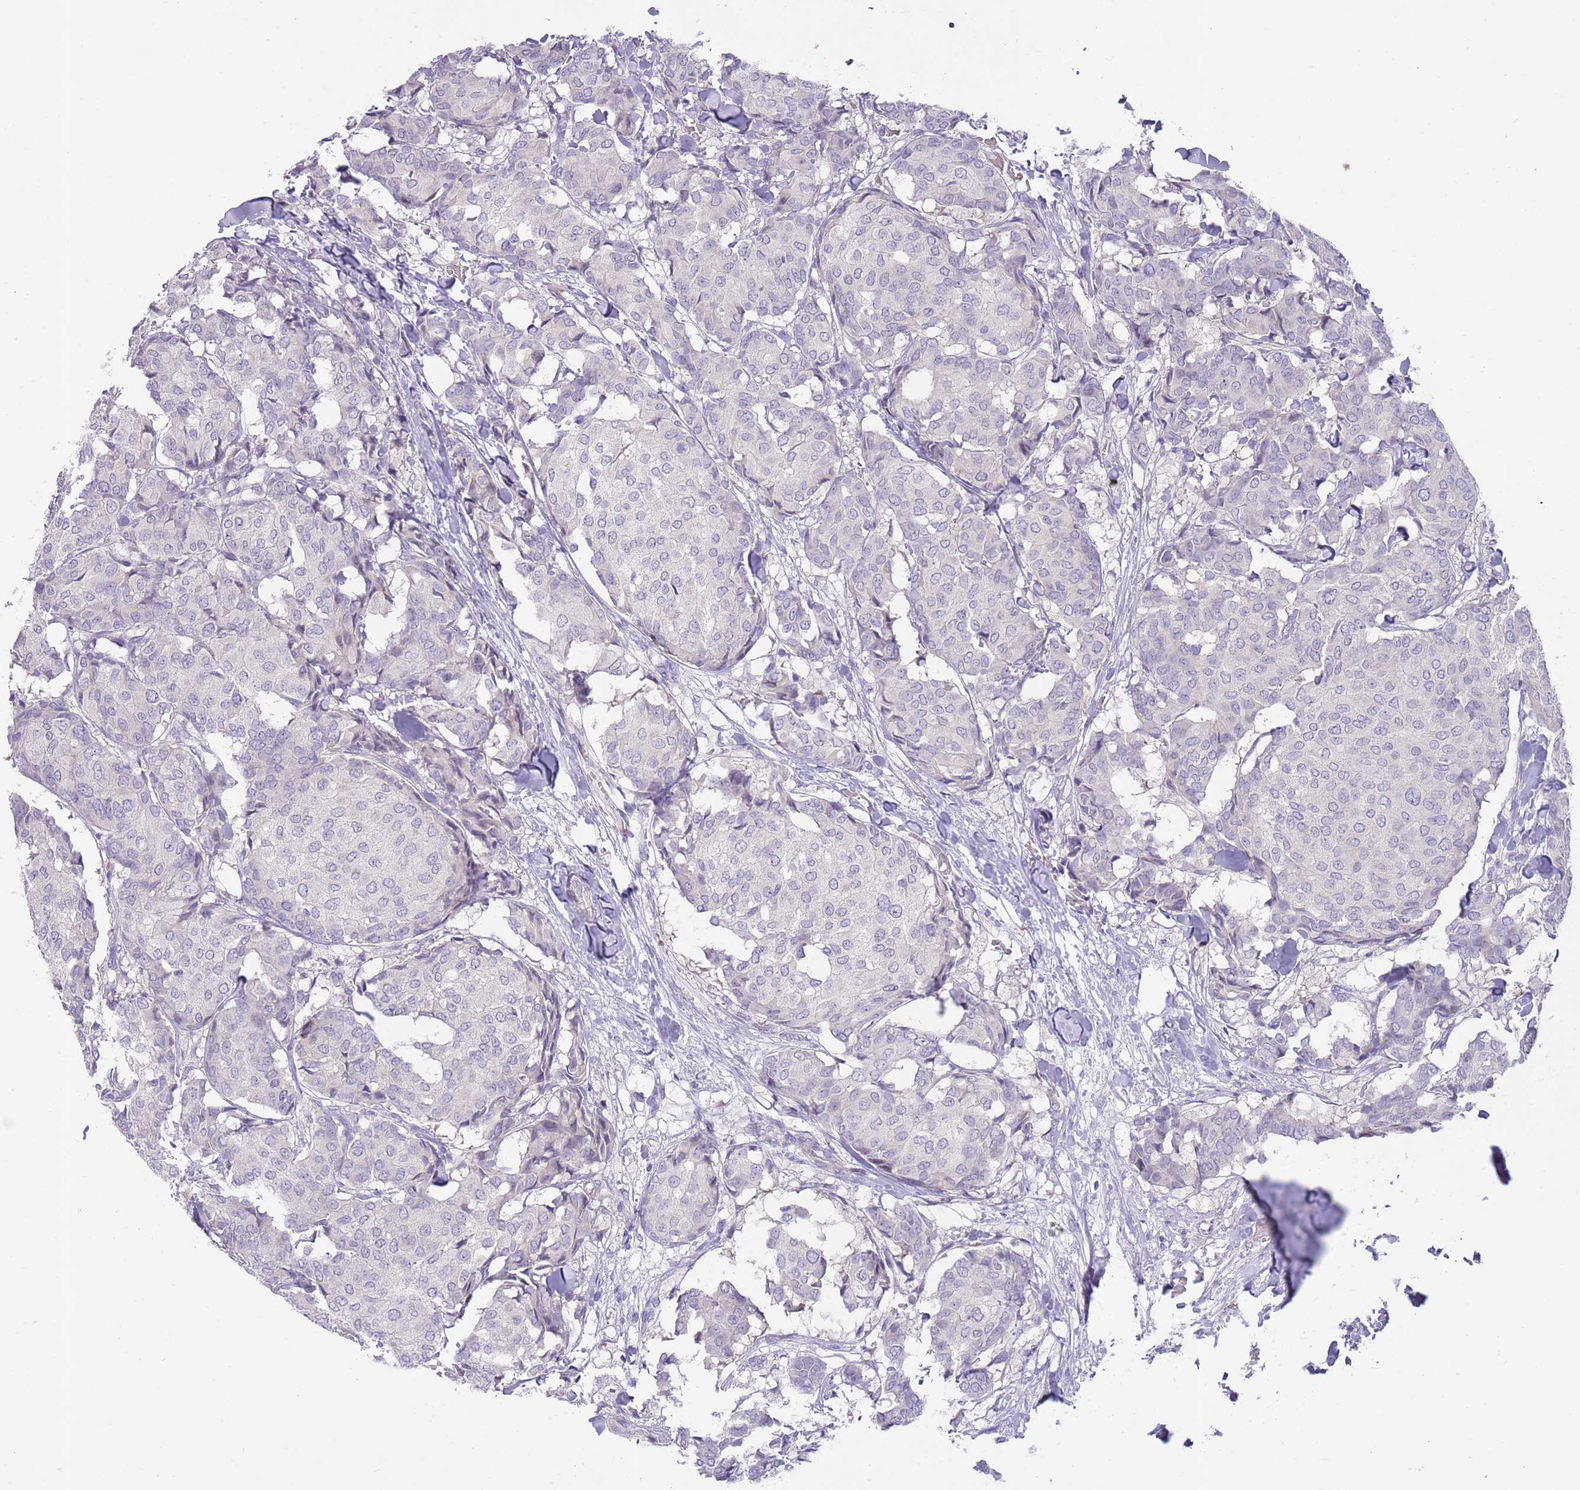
{"staining": {"intensity": "negative", "quantity": "none", "location": "none"}, "tissue": "breast cancer", "cell_type": "Tumor cells", "image_type": "cancer", "snomed": [{"axis": "morphology", "description": "Duct carcinoma"}, {"axis": "topography", "description": "Breast"}], "caption": "DAB immunohistochemical staining of intraductal carcinoma (breast) reveals no significant staining in tumor cells.", "gene": "PRAC1", "patient": {"sex": "female", "age": 75}}